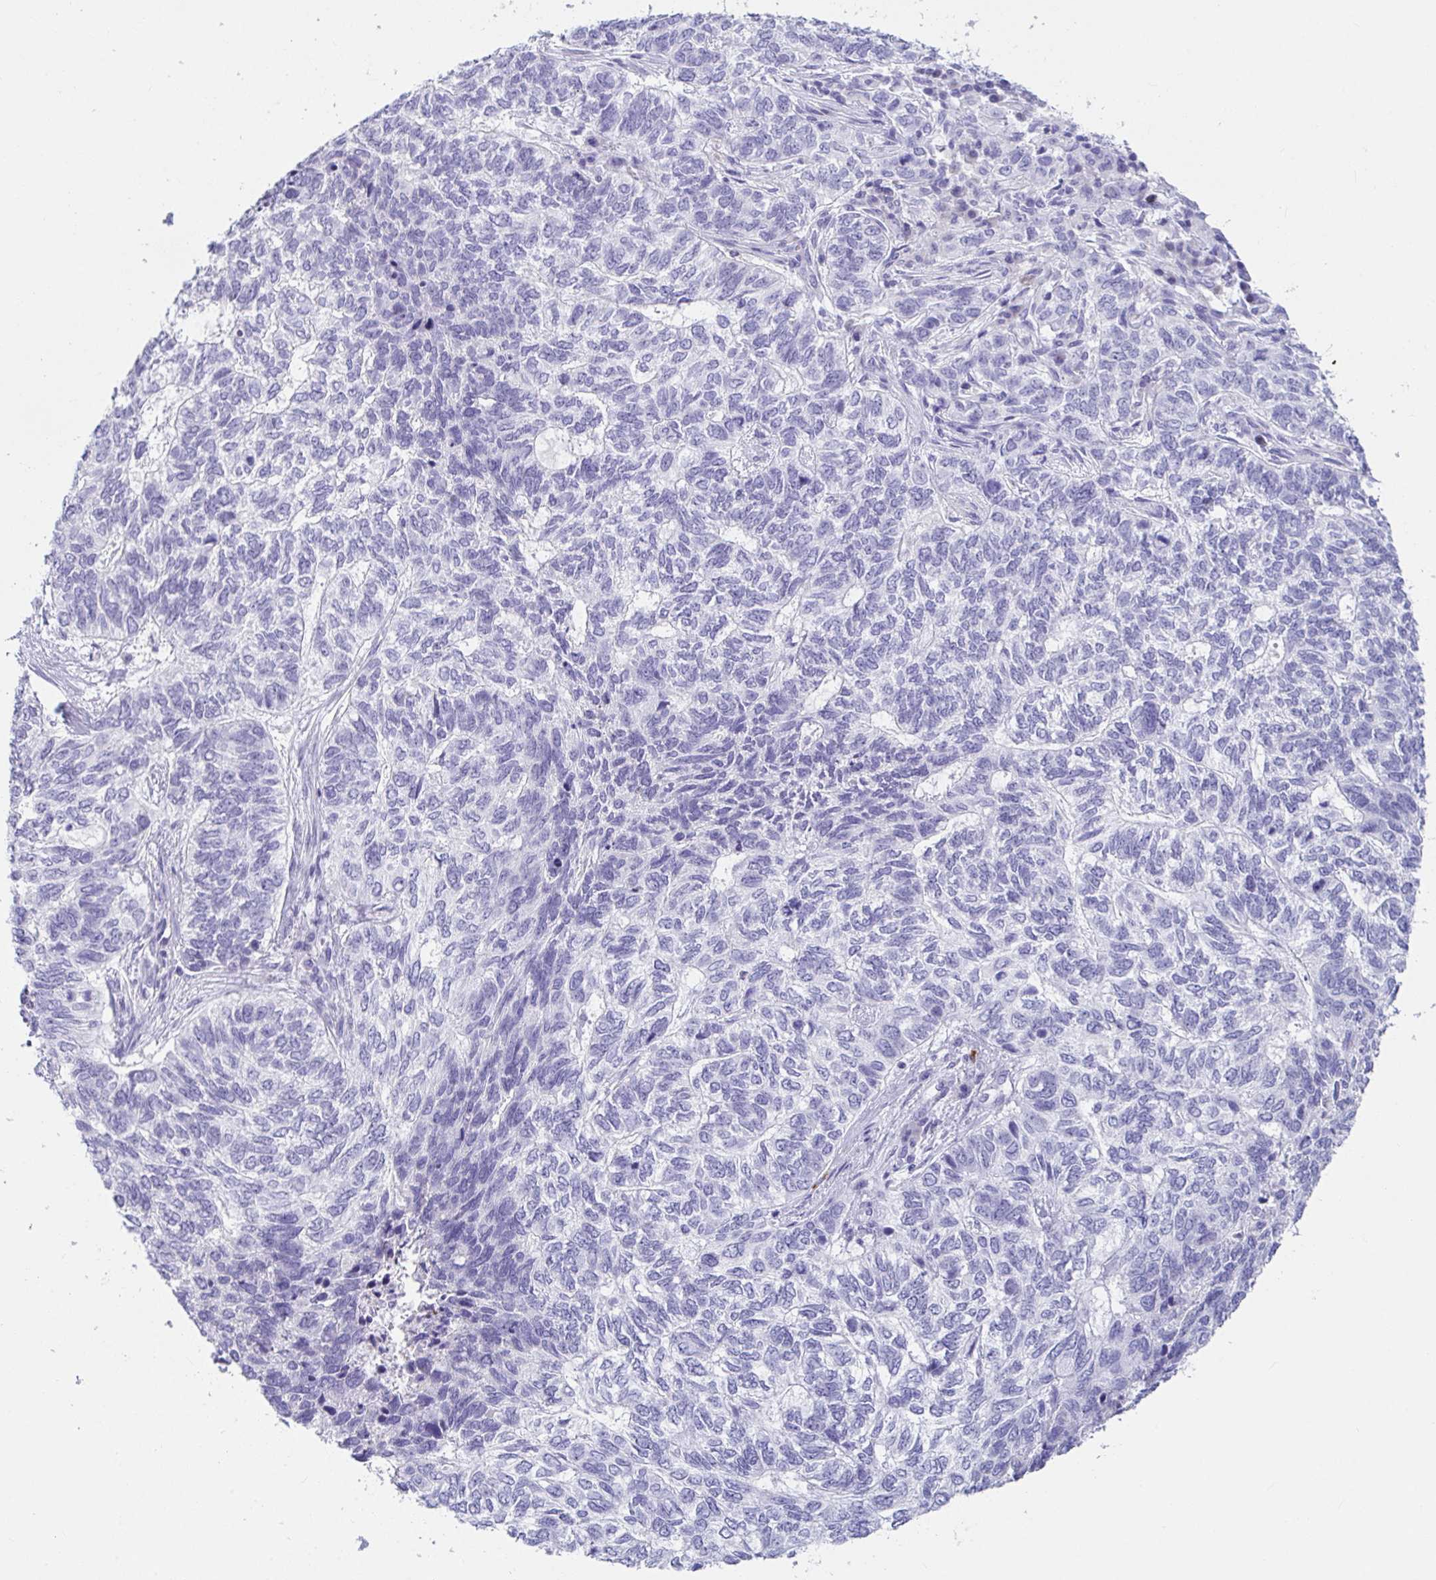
{"staining": {"intensity": "negative", "quantity": "none", "location": "none"}, "tissue": "skin cancer", "cell_type": "Tumor cells", "image_type": "cancer", "snomed": [{"axis": "morphology", "description": "Basal cell carcinoma"}, {"axis": "topography", "description": "Skin"}], "caption": "There is no significant staining in tumor cells of skin cancer. (Immunohistochemistry (ihc), brightfield microscopy, high magnification).", "gene": "PLA2G1B", "patient": {"sex": "female", "age": 65}}